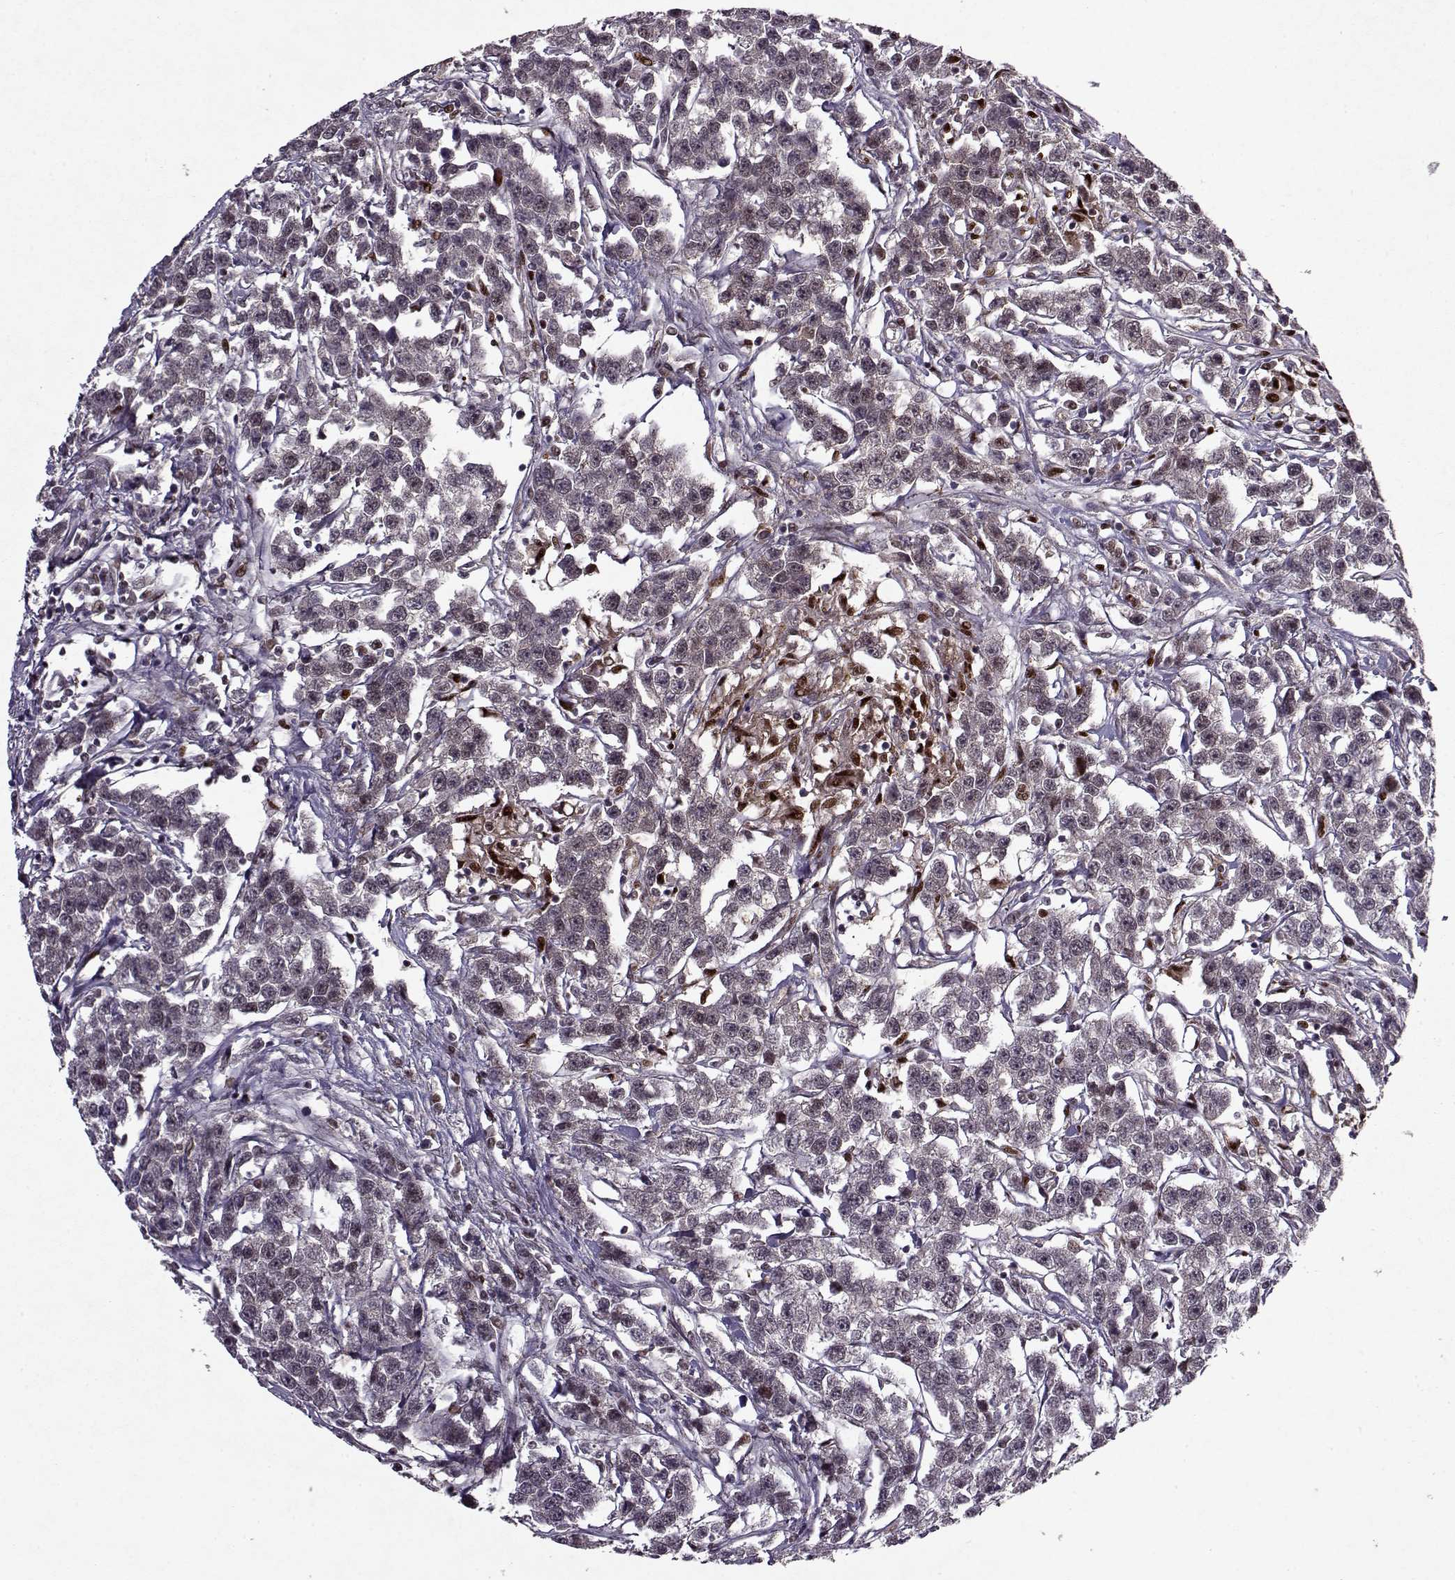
{"staining": {"intensity": "weak", "quantity": "<25%", "location": "cytoplasmic/membranous"}, "tissue": "testis cancer", "cell_type": "Tumor cells", "image_type": "cancer", "snomed": [{"axis": "morphology", "description": "Seminoma, NOS"}, {"axis": "topography", "description": "Testis"}], "caption": "This is a photomicrograph of IHC staining of seminoma (testis), which shows no positivity in tumor cells.", "gene": "PSMA7", "patient": {"sex": "male", "age": 59}}